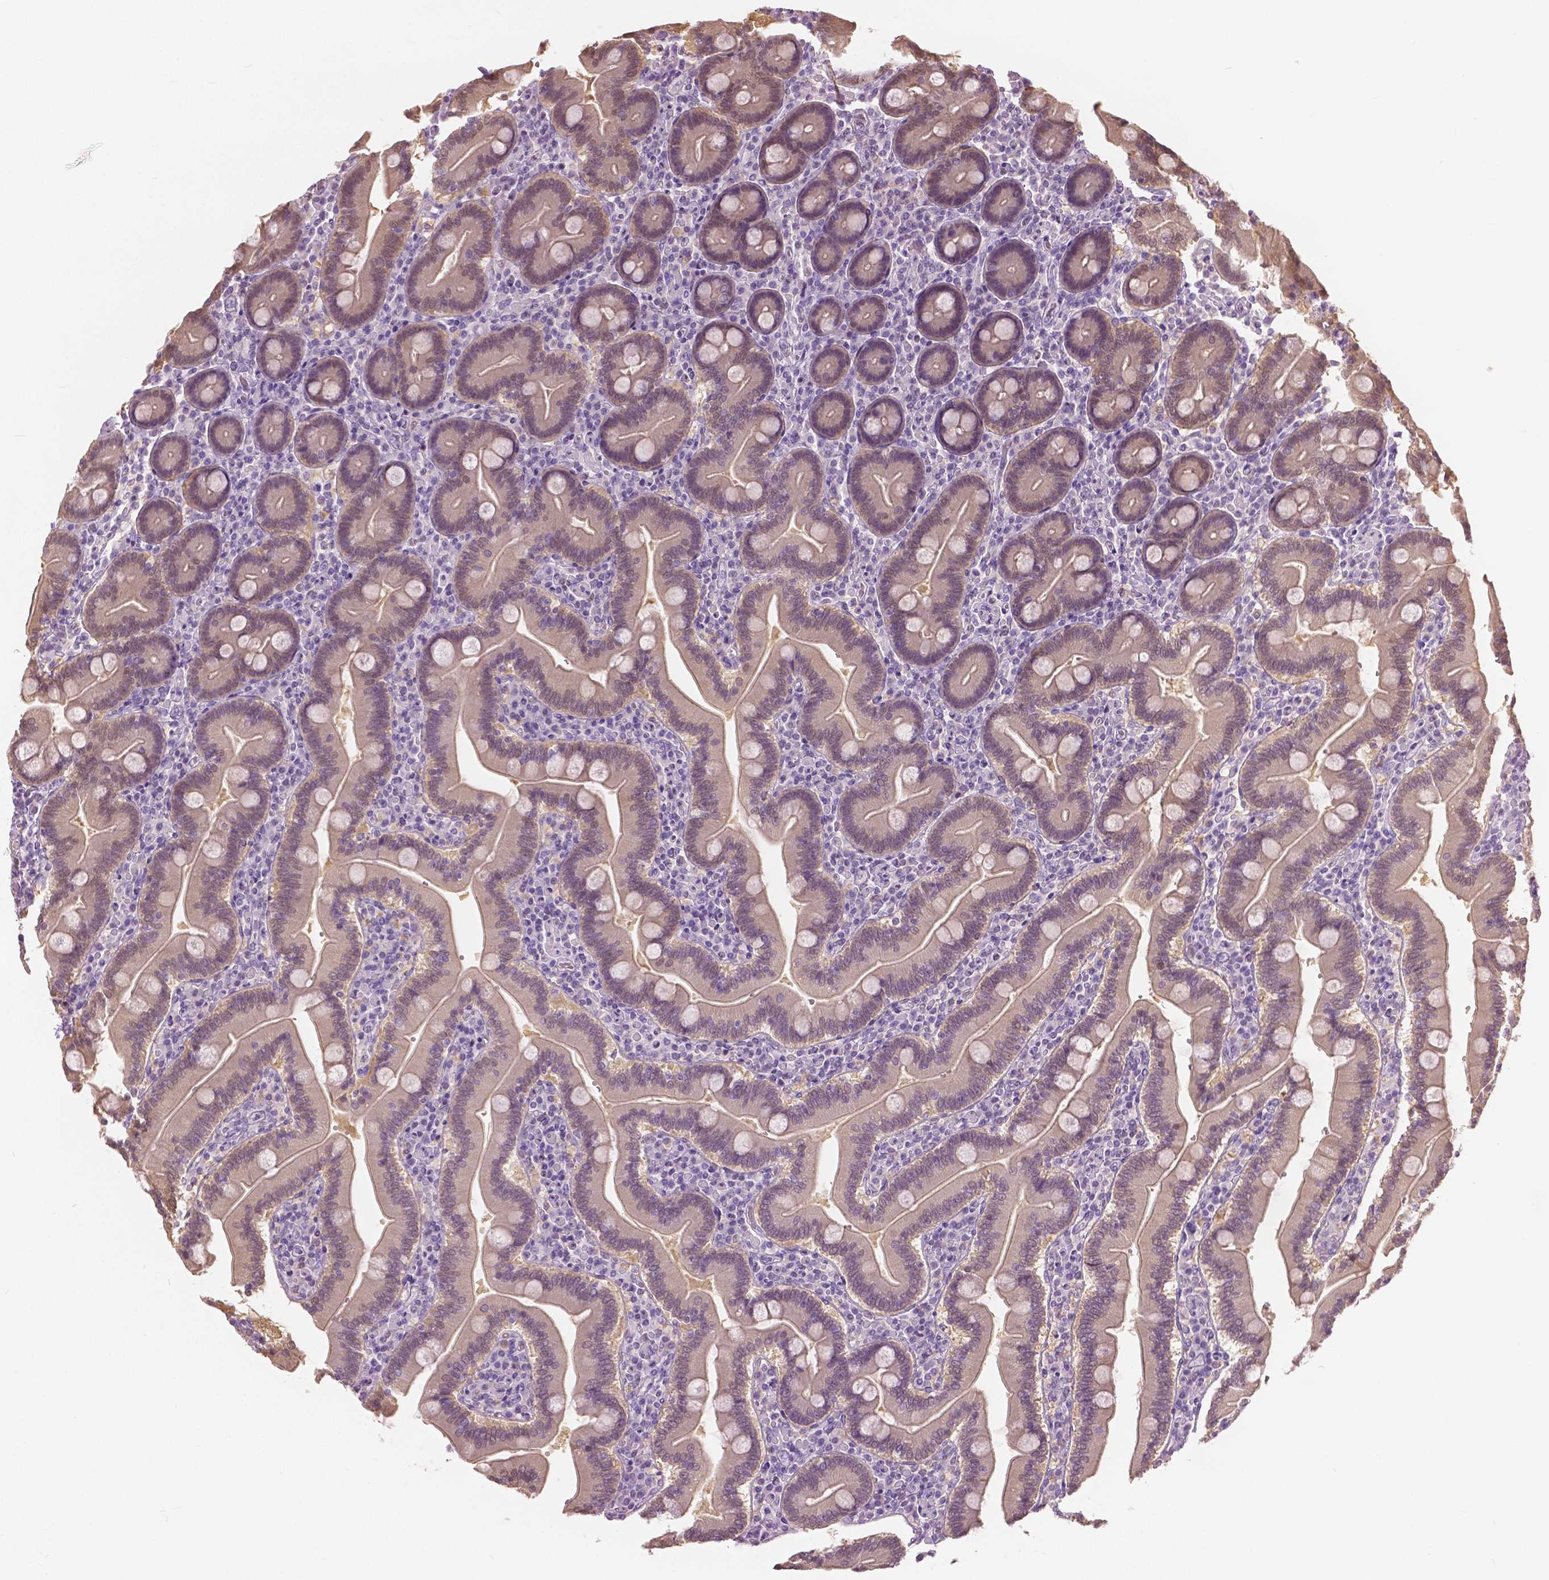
{"staining": {"intensity": "negative", "quantity": "none", "location": "none"}, "tissue": "duodenum", "cell_type": "Glandular cells", "image_type": "normal", "snomed": [{"axis": "morphology", "description": "Normal tissue, NOS"}, {"axis": "topography", "description": "Duodenum"}], "caption": "Glandular cells show no significant protein positivity in benign duodenum. The staining was performed using DAB (3,3'-diaminobenzidine) to visualize the protein expression in brown, while the nuclei were stained in blue with hematoxylin (Magnification: 20x).", "gene": "GALM", "patient": {"sex": "female", "age": 62}}